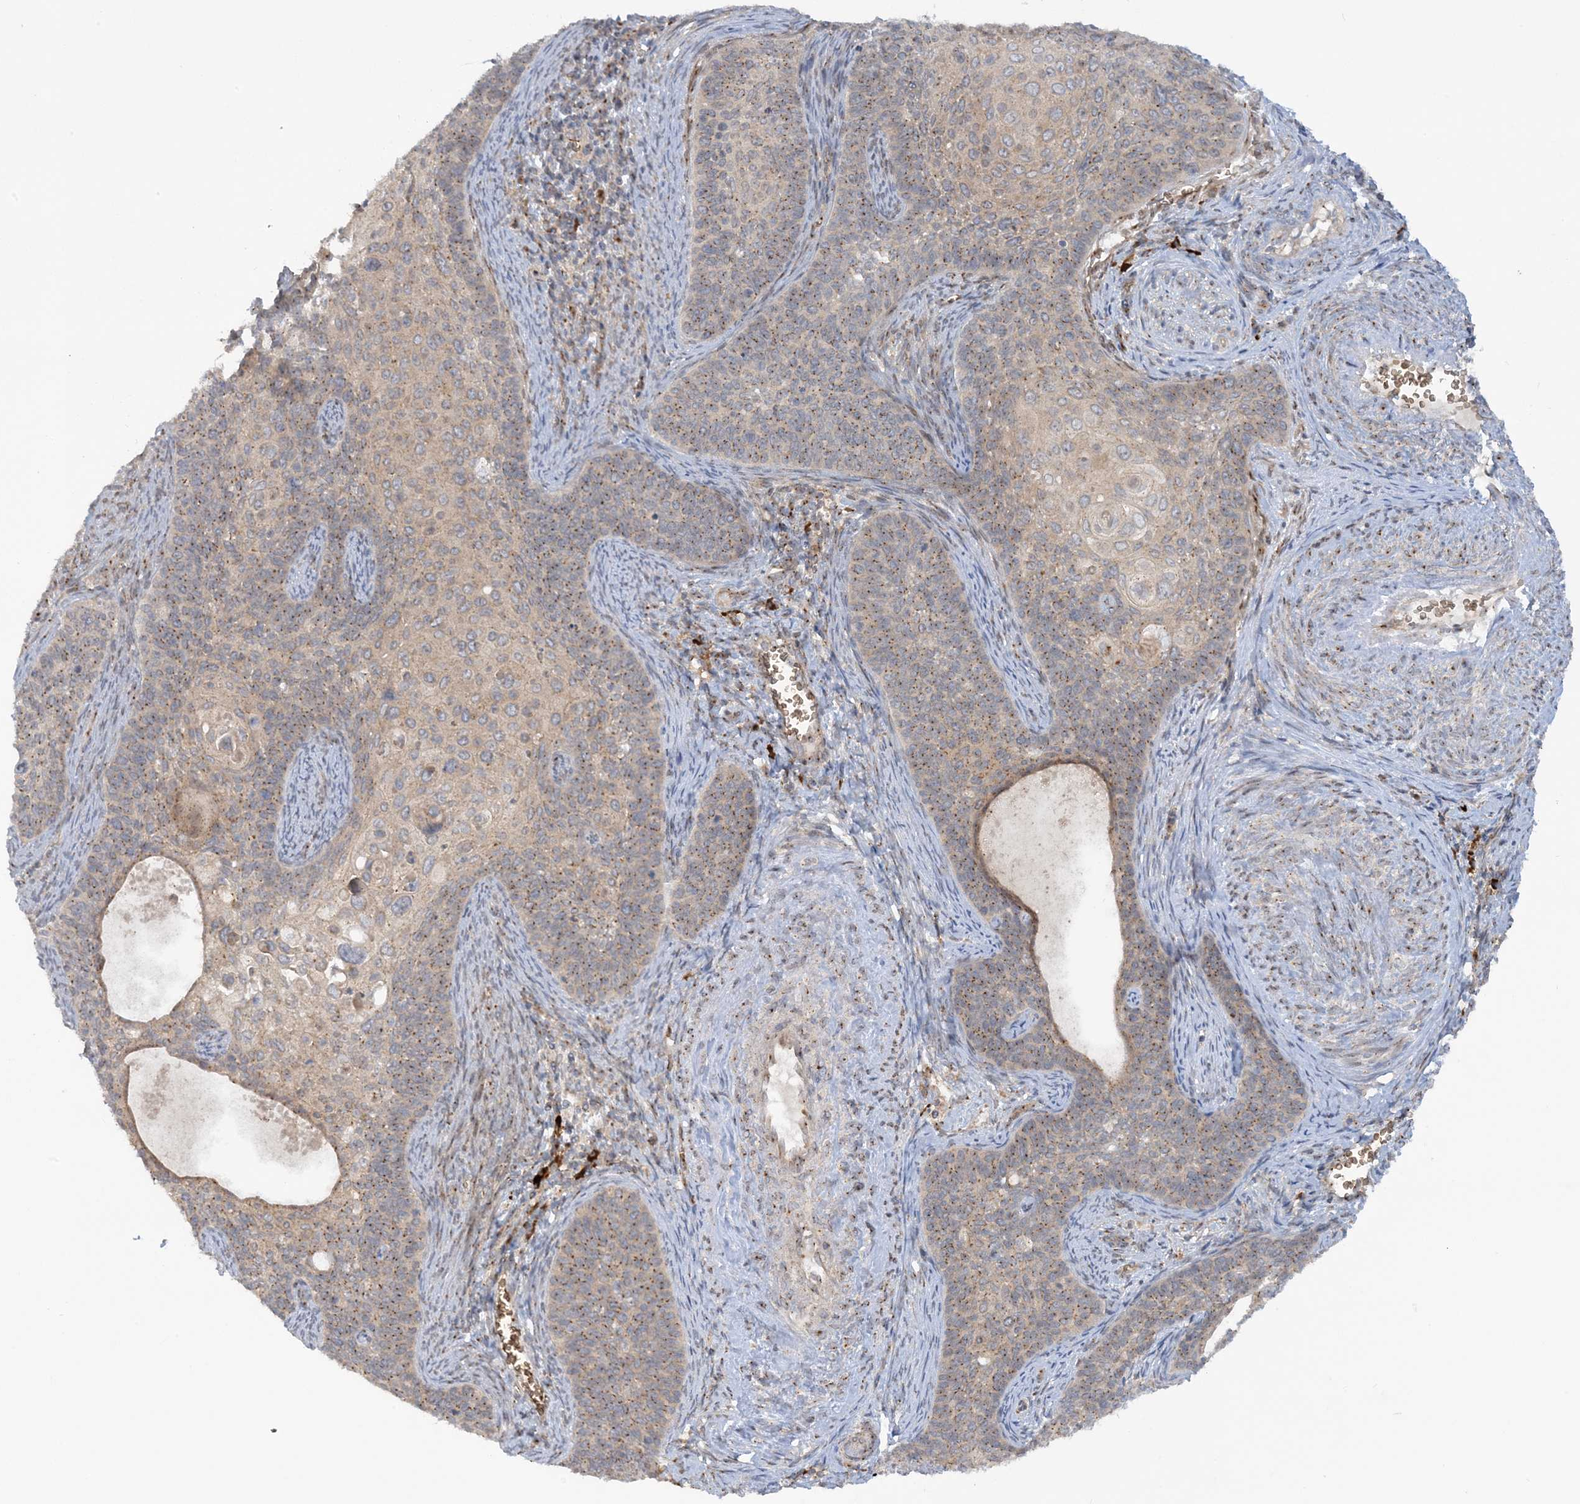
{"staining": {"intensity": "moderate", "quantity": ">75%", "location": "cytoplasmic/membranous"}, "tissue": "cervical cancer", "cell_type": "Tumor cells", "image_type": "cancer", "snomed": [{"axis": "morphology", "description": "Squamous cell carcinoma, NOS"}, {"axis": "topography", "description": "Cervix"}], "caption": "Moderate cytoplasmic/membranous protein positivity is seen in about >75% of tumor cells in cervical cancer (squamous cell carcinoma).", "gene": "RPP40", "patient": {"sex": "female", "age": 33}}